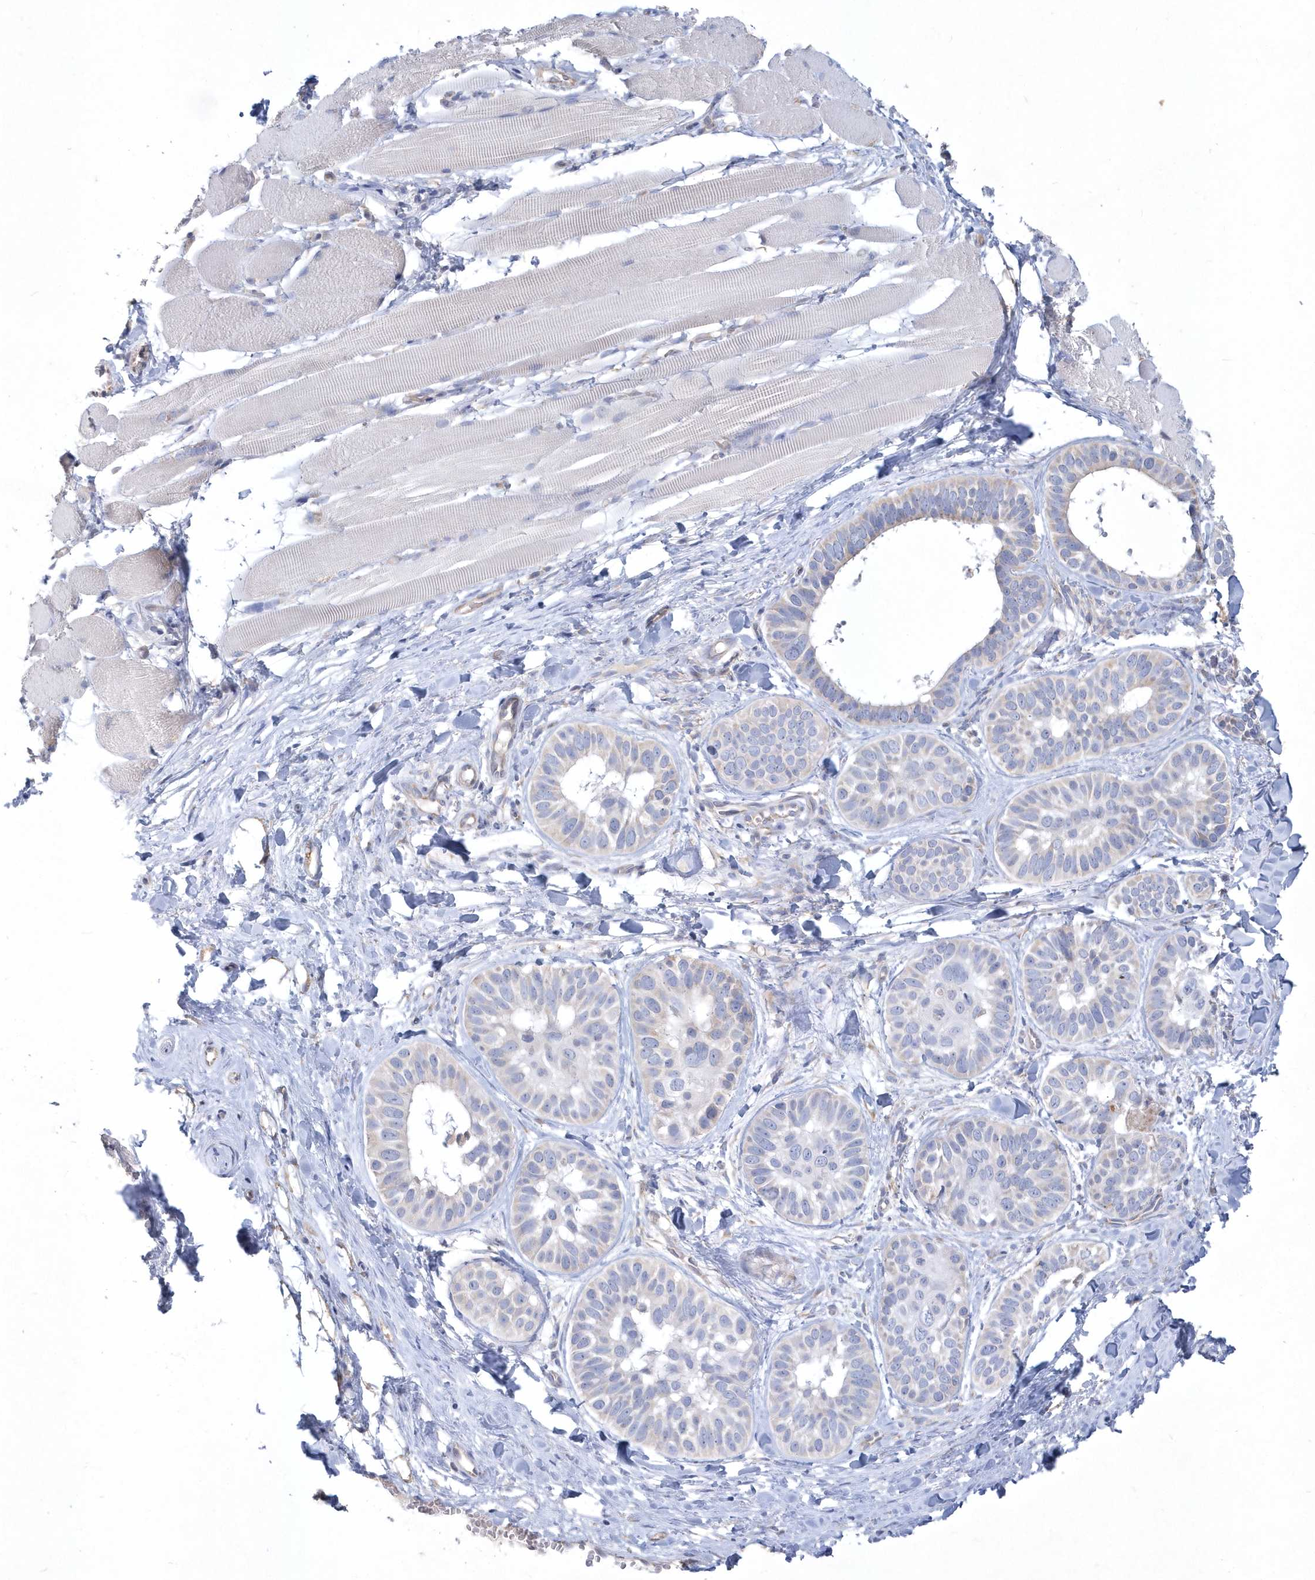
{"staining": {"intensity": "weak", "quantity": "<25%", "location": "cytoplasmic/membranous"}, "tissue": "skin cancer", "cell_type": "Tumor cells", "image_type": "cancer", "snomed": [{"axis": "morphology", "description": "Basal cell carcinoma"}, {"axis": "topography", "description": "Skin"}], "caption": "Immunohistochemistry histopathology image of skin cancer (basal cell carcinoma) stained for a protein (brown), which demonstrates no positivity in tumor cells.", "gene": "DGAT1", "patient": {"sex": "male", "age": 62}}